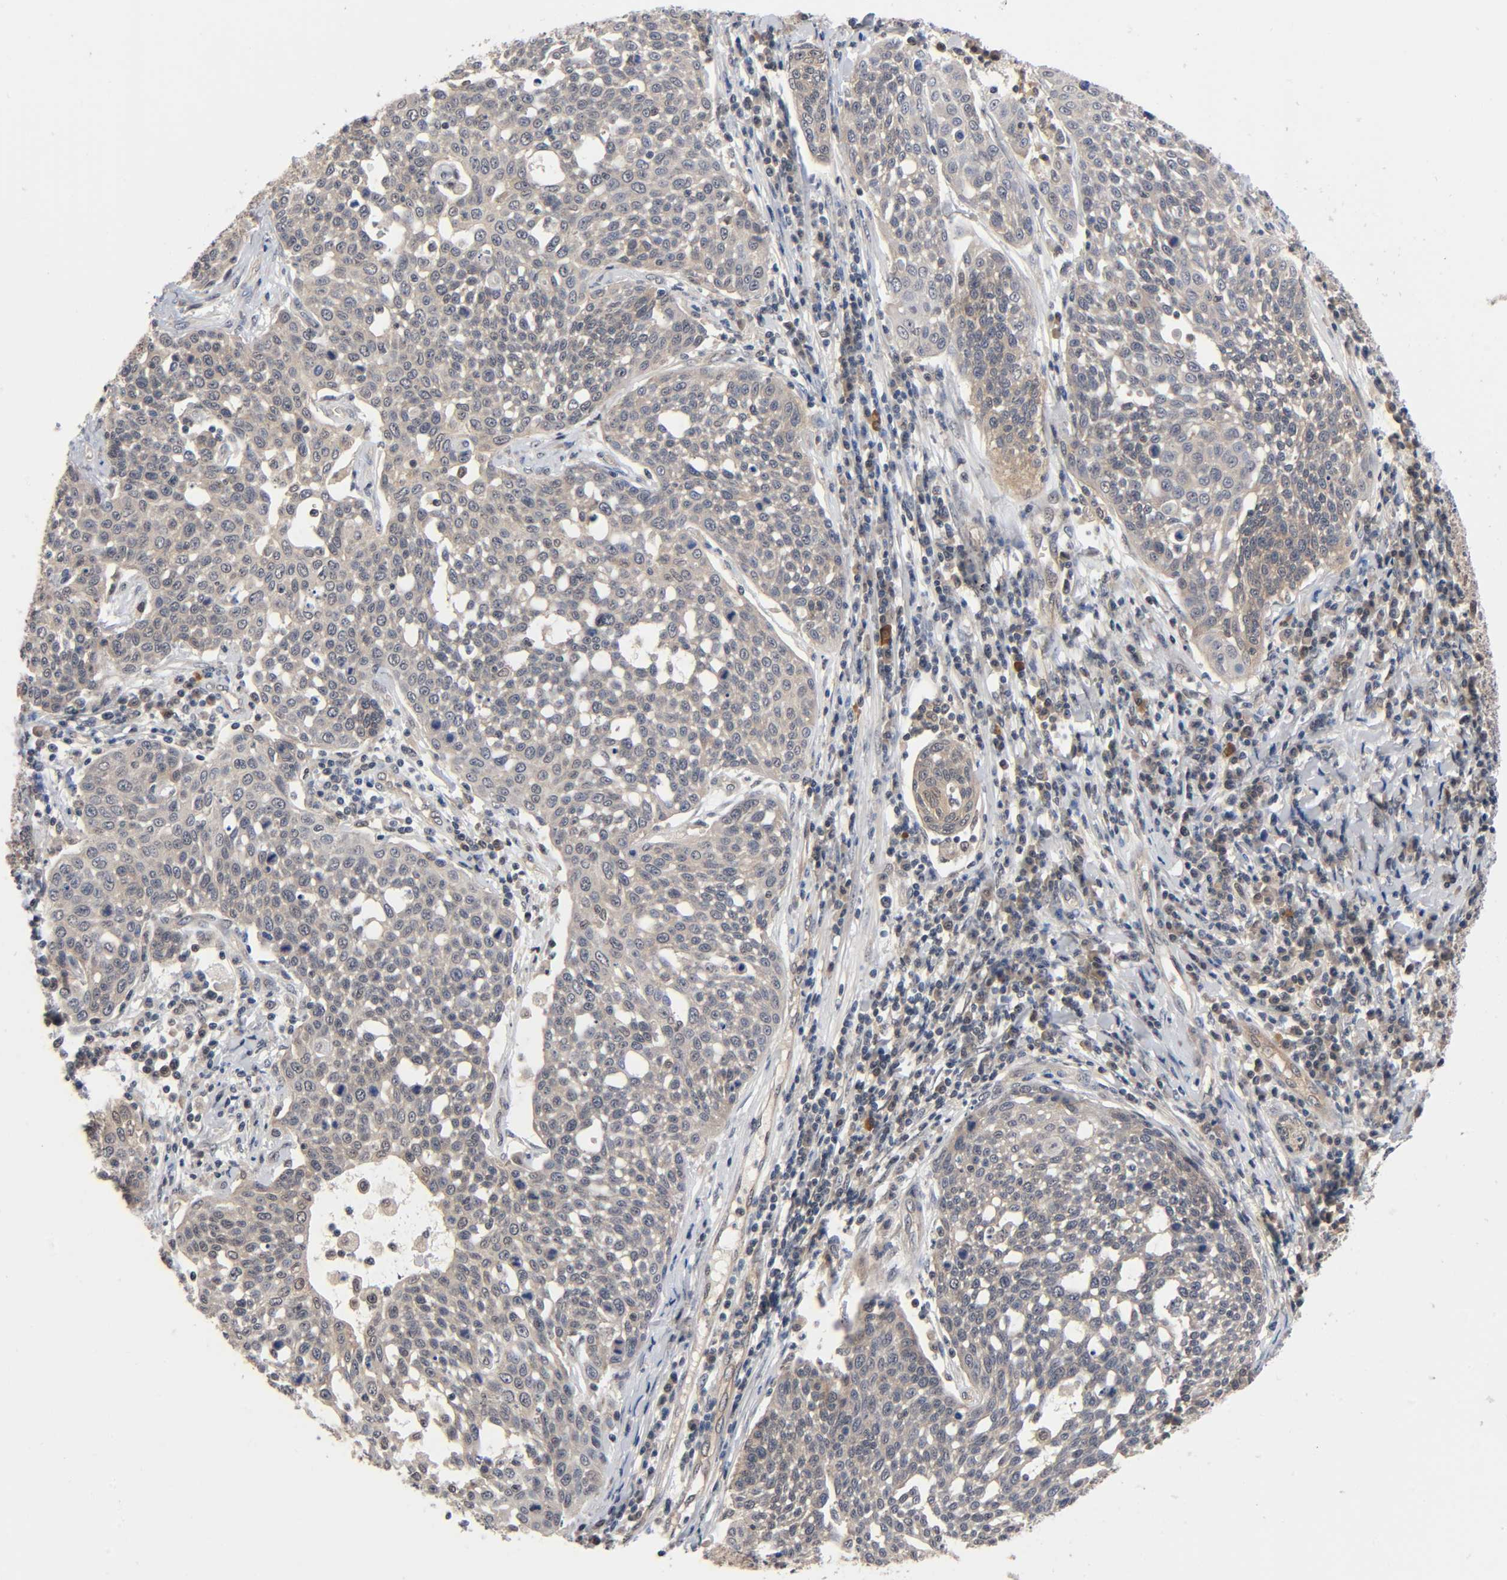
{"staining": {"intensity": "weak", "quantity": "25%-75%", "location": "cytoplasmic/membranous"}, "tissue": "cervical cancer", "cell_type": "Tumor cells", "image_type": "cancer", "snomed": [{"axis": "morphology", "description": "Squamous cell carcinoma, NOS"}, {"axis": "topography", "description": "Cervix"}], "caption": "Weak cytoplasmic/membranous expression is seen in approximately 25%-75% of tumor cells in cervical cancer.", "gene": "PRKAB1", "patient": {"sex": "female", "age": 34}}